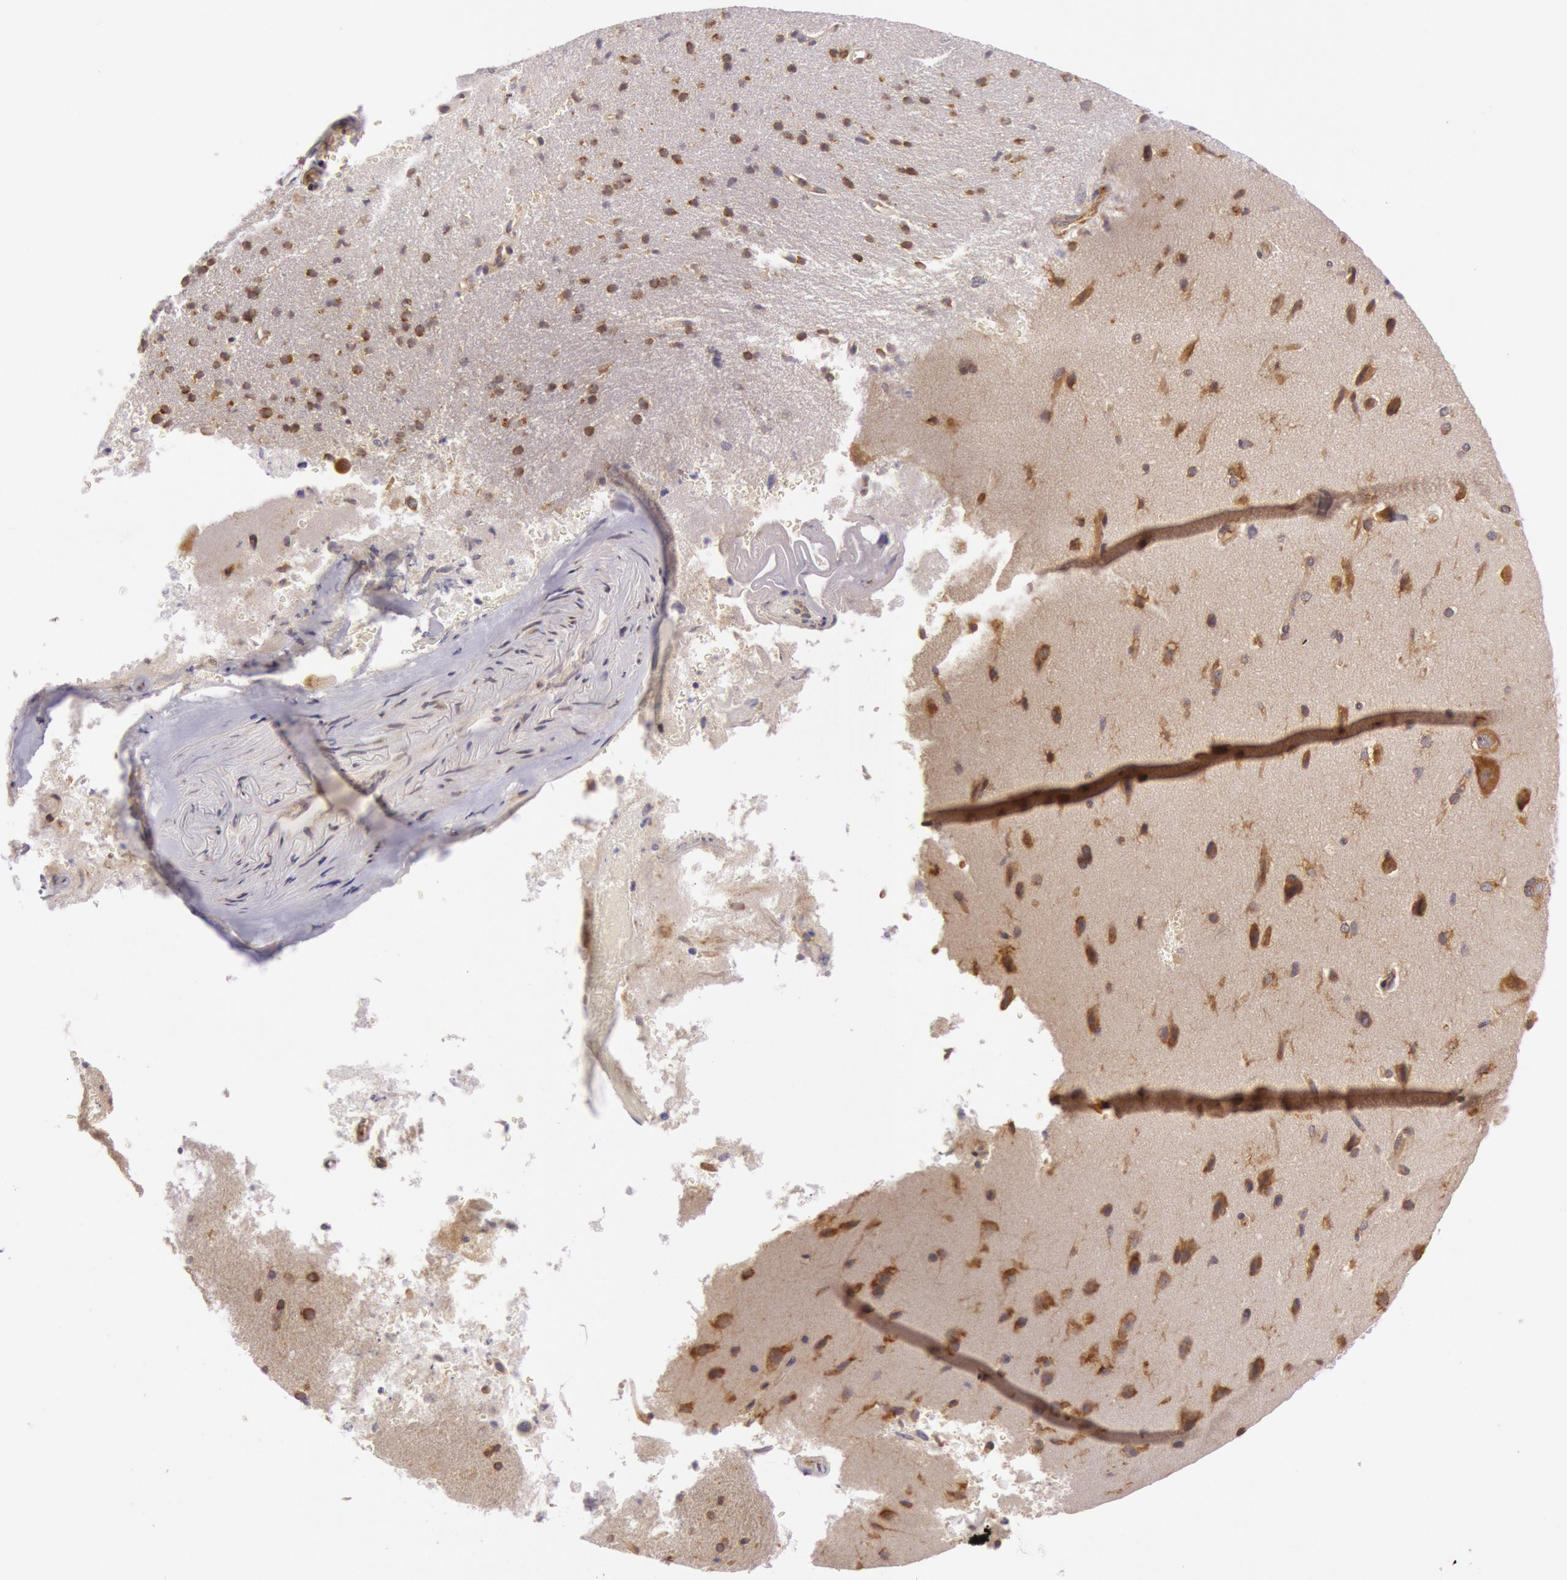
{"staining": {"intensity": "moderate", "quantity": ">75%", "location": "cytoplasmic/membranous"}, "tissue": "cerebral cortex", "cell_type": "Endothelial cells", "image_type": "normal", "snomed": [{"axis": "morphology", "description": "Normal tissue, NOS"}, {"axis": "topography", "description": "Cerebral cortex"}], "caption": "DAB (3,3'-diaminobenzidine) immunohistochemical staining of benign cerebral cortex exhibits moderate cytoplasmic/membranous protein staining in approximately >75% of endothelial cells.", "gene": "CHUK", "patient": {"sex": "female", "age": 45}}